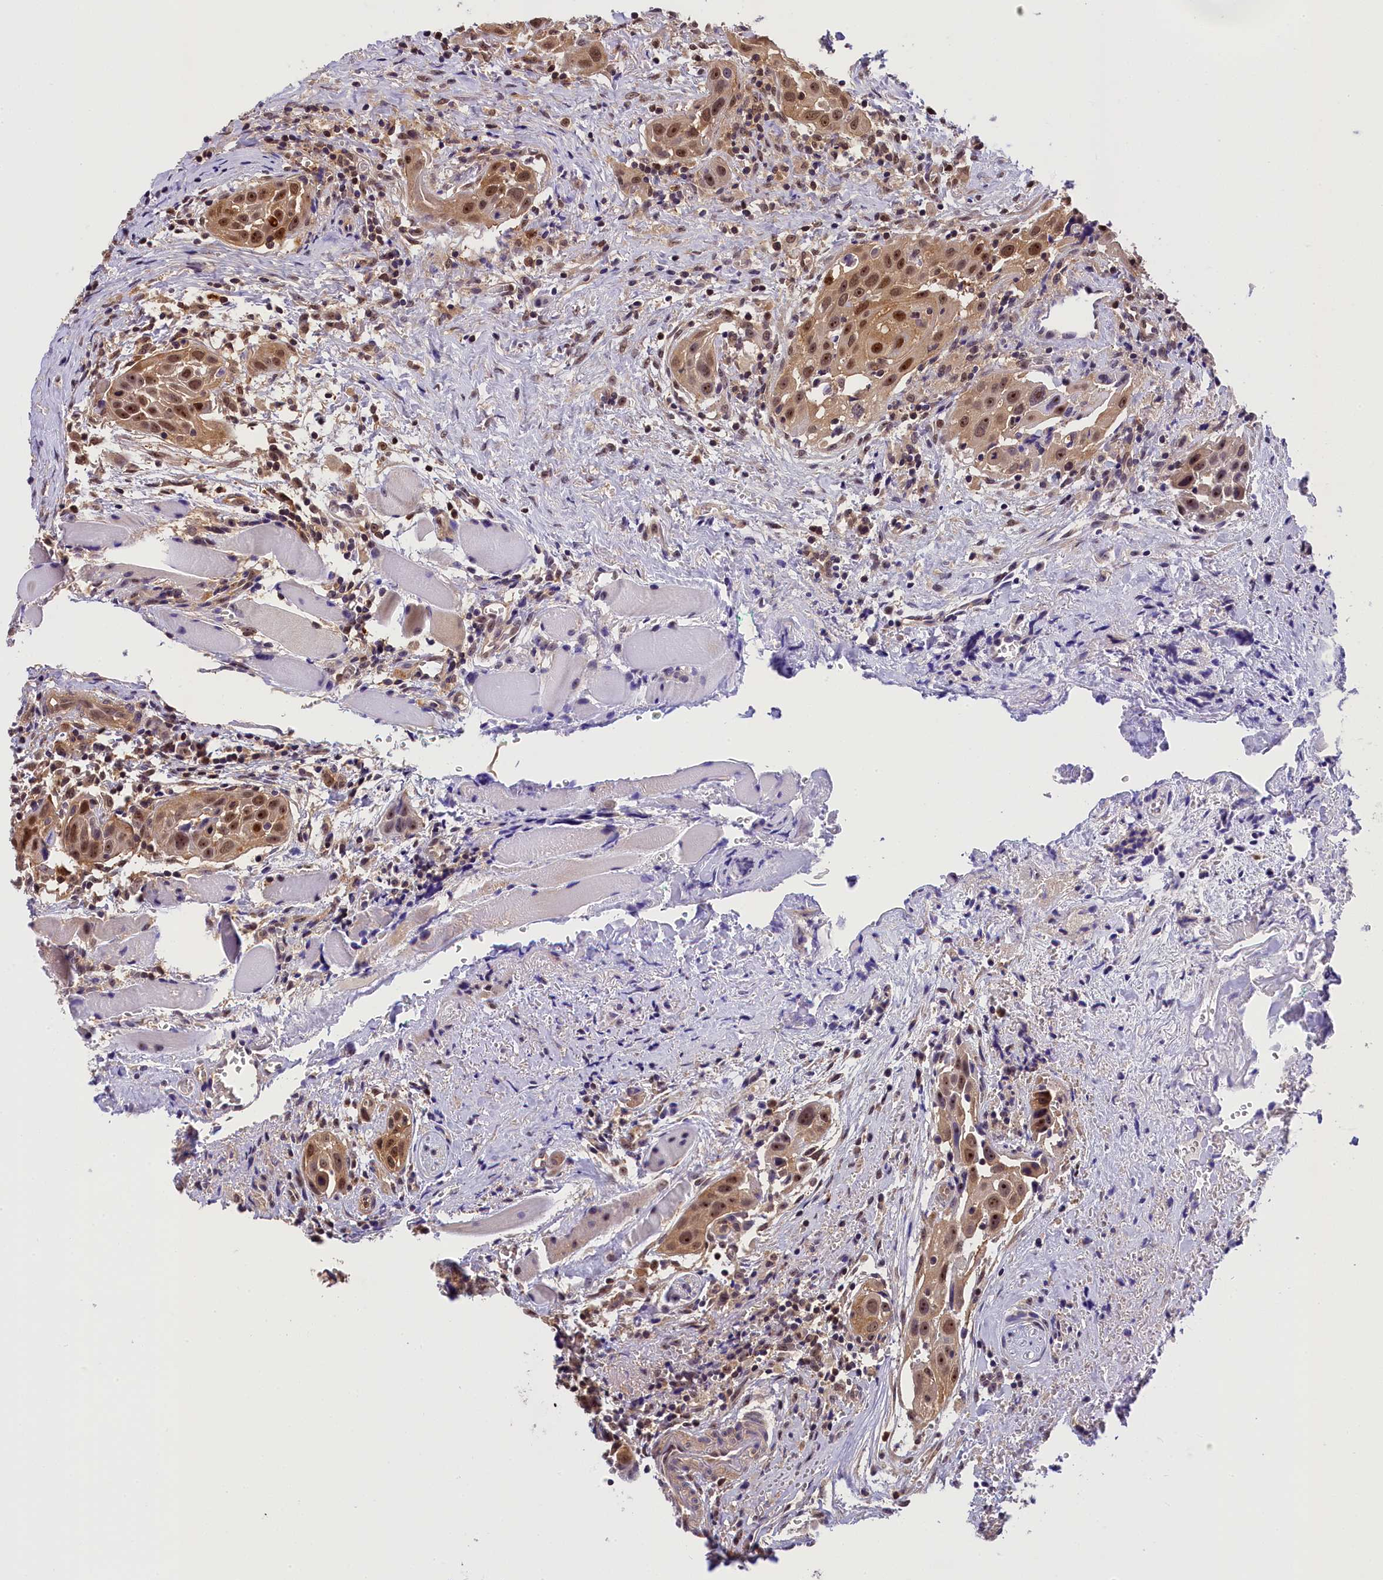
{"staining": {"intensity": "moderate", "quantity": ">75%", "location": "cytoplasmic/membranous,nuclear"}, "tissue": "head and neck cancer", "cell_type": "Tumor cells", "image_type": "cancer", "snomed": [{"axis": "morphology", "description": "Squamous cell carcinoma, NOS"}, {"axis": "topography", "description": "Oral tissue"}, {"axis": "topography", "description": "Head-Neck"}], "caption": "Human head and neck squamous cell carcinoma stained with a protein marker exhibits moderate staining in tumor cells.", "gene": "EIF6", "patient": {"sex": "female", "age": 50}}